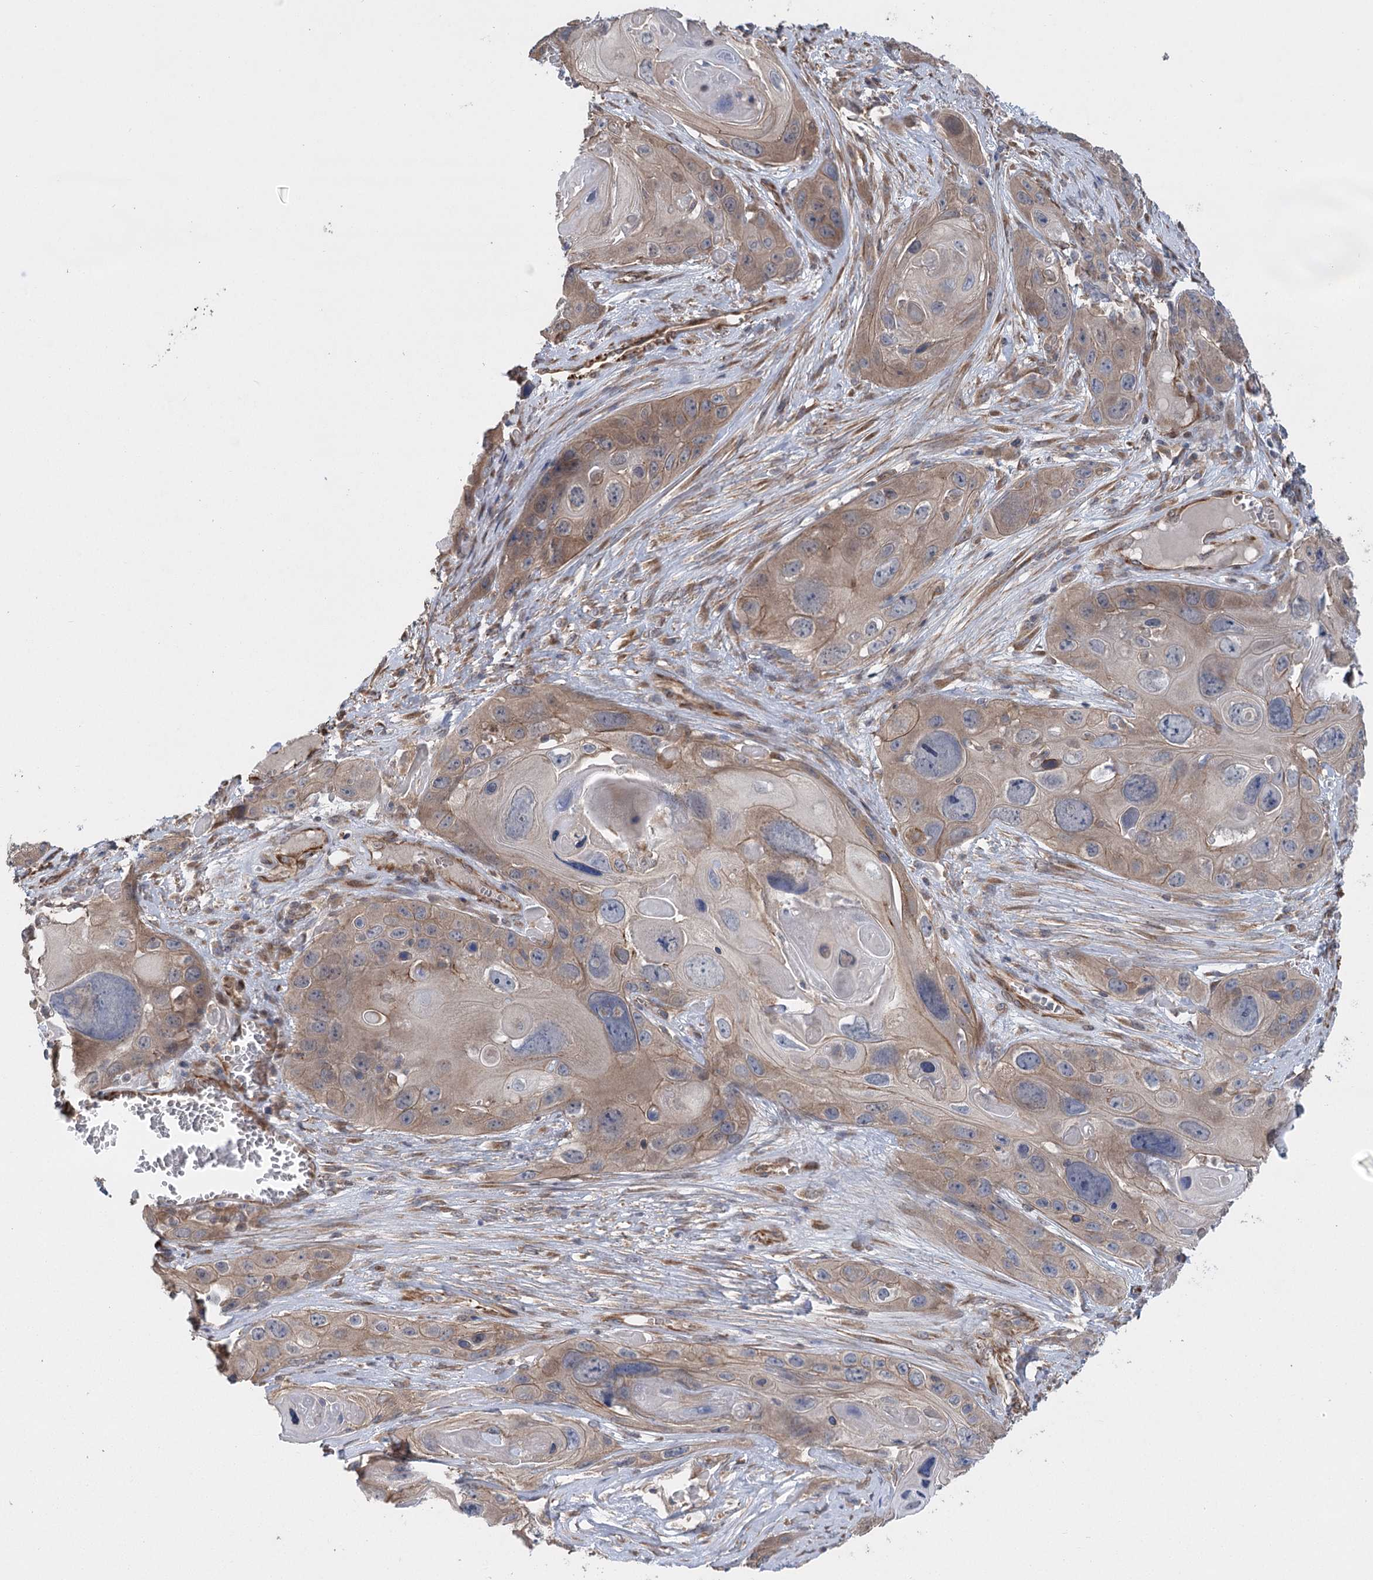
{"staining": {"intensity": "weak", "quantity": "25%-75%", "location": "cytoplasmic/membranous"}, "tissue": "skin cancer", "cell_type": "Tumor cells", "image_type": "cancer", "snomed": [{"axis": "morphology", "description": "Squamous cell carcinoma, NOS"}, {"axis": "topography", "description": "Skin"}], "caption": "A micrograph of skin cancer stained for a protein exhibits weak cytoplasmic/membranous brown staining in tumor cells.", "gene": "RWDD4", "patient": {"sex": "male", "age": 55}}